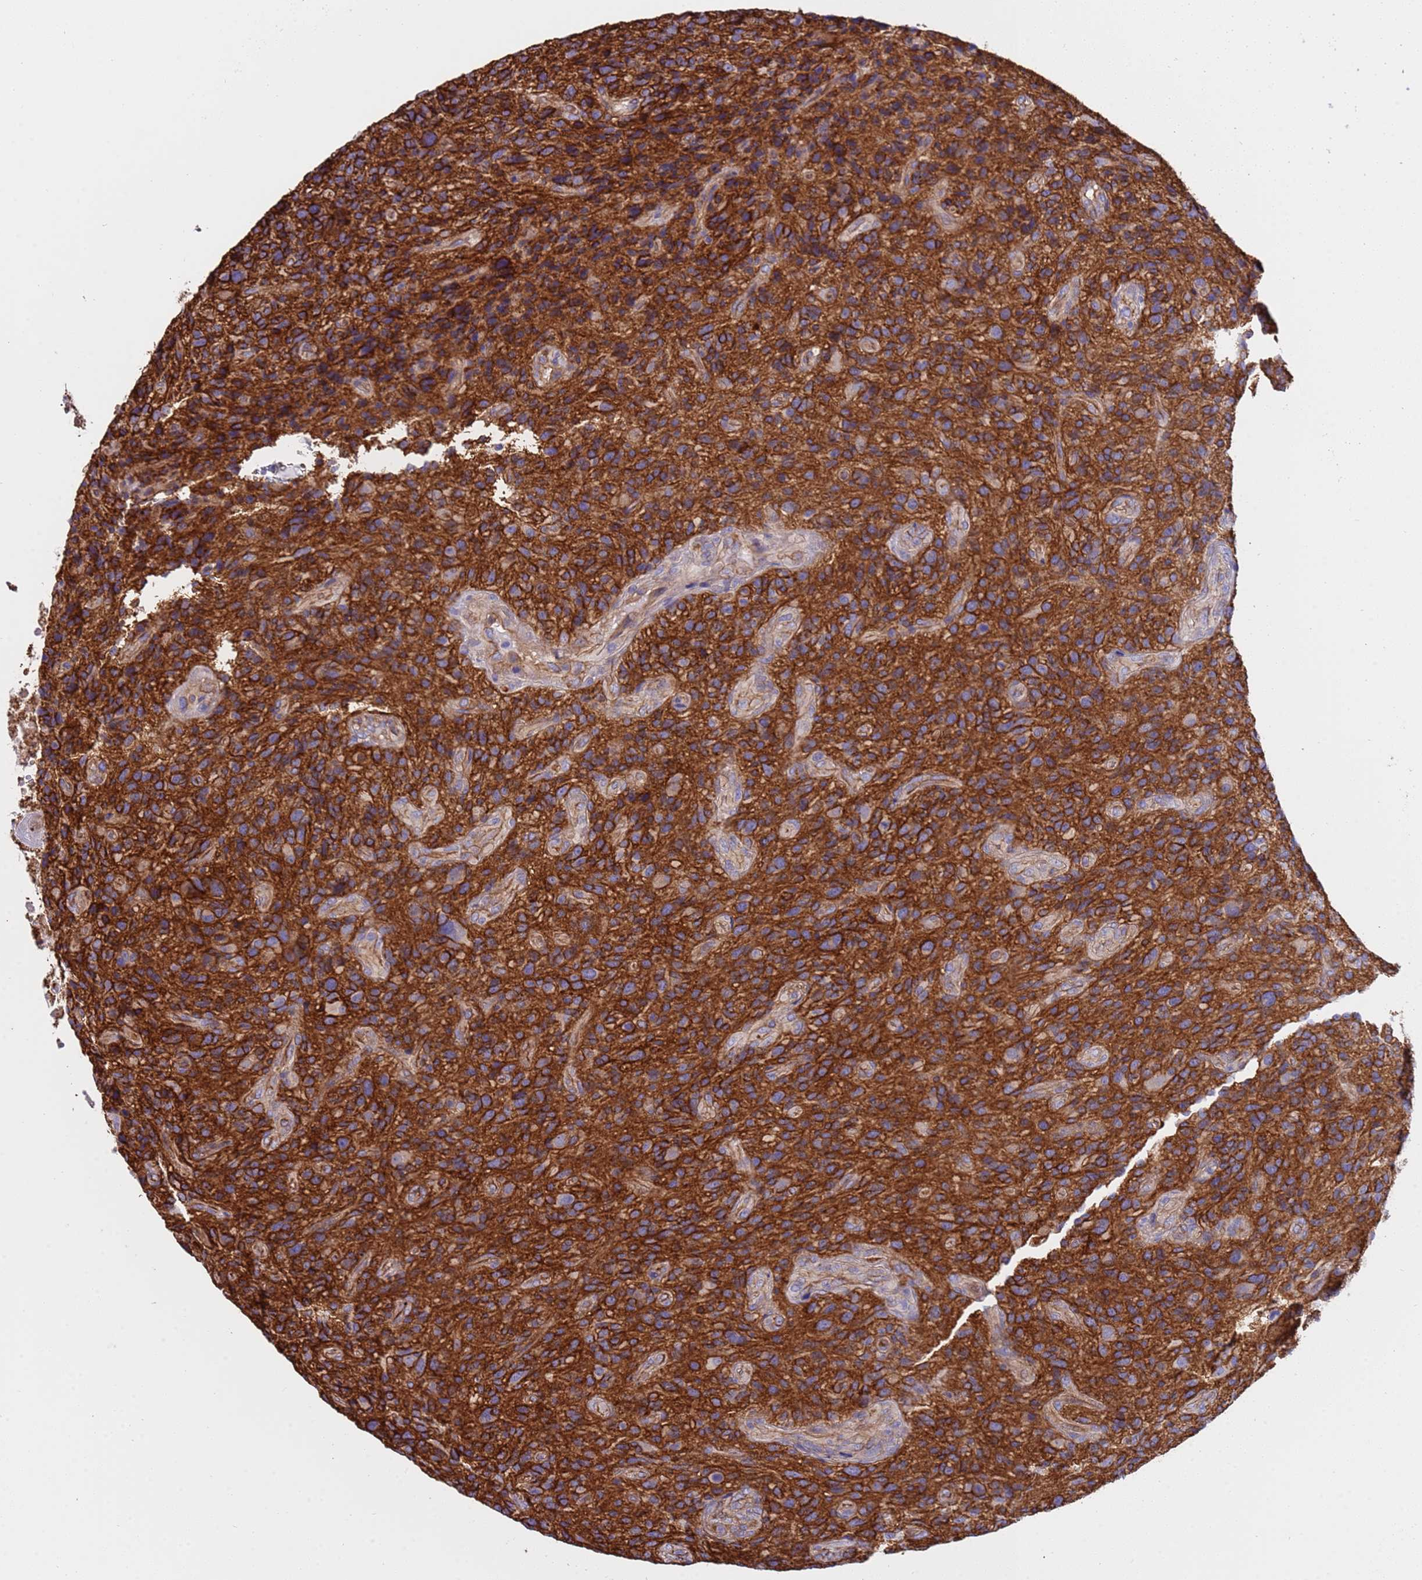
{"staining": {"intensity": "weak", "quantity": "25%-75%", "location": "cytoplasmic/membranous"}, "tissue": "glioma", "cell_type": "Tumor cells", "image_type": "cancer", "snomed": [{"axis": "morphology", "description": "Glioma, malignant, High grade"}, {"axis": "topography", "description": "Brain"}], "caption": "Immunohistochemical staining of human glioma displays low levels of weak cytoplasmic/membranous protein expression in approximately 25%-75% of tumor cells.", "gene": "ZNF248", "patient": {"sex": "male", "age": 47}}